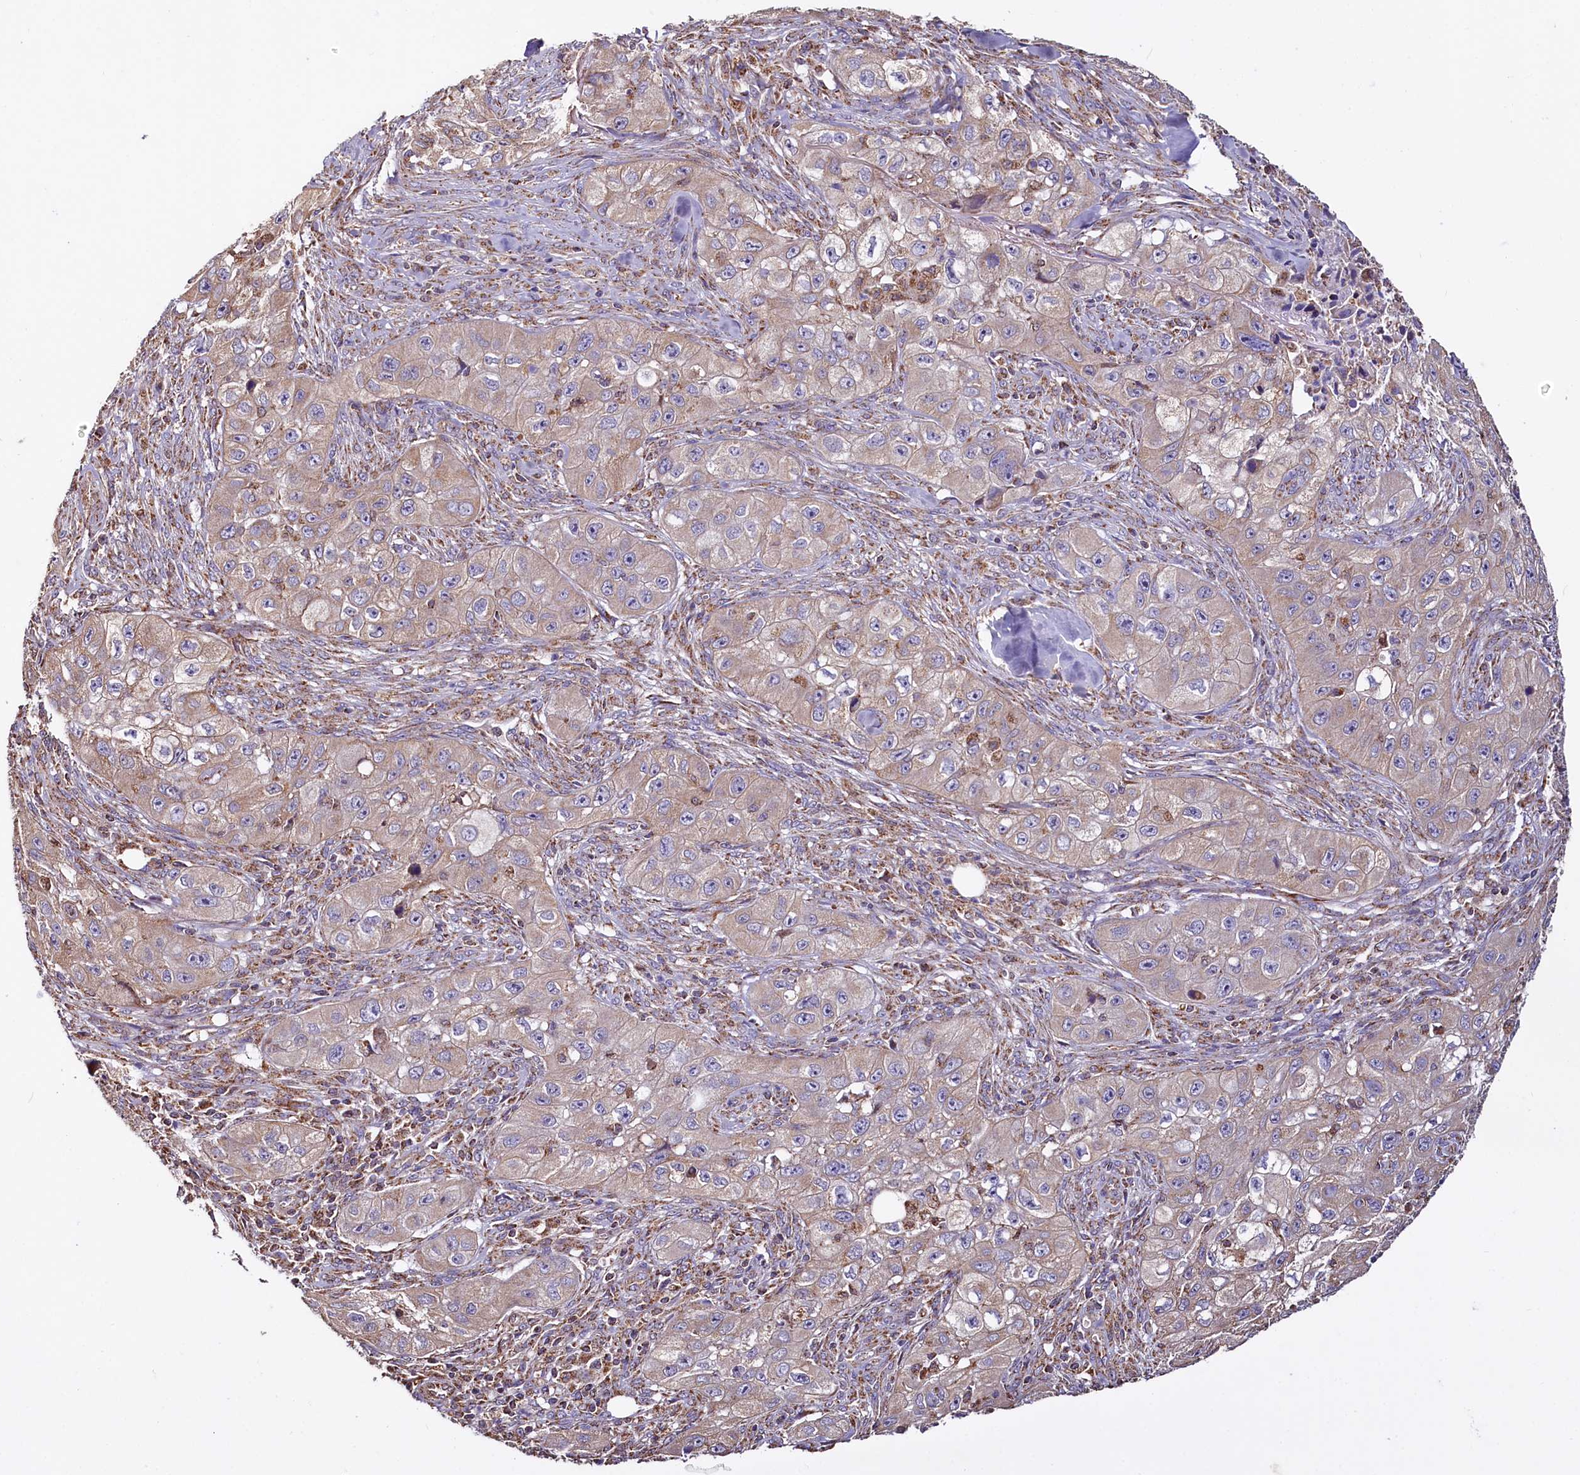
{"staining": {"intensity": "weak", "quantity": ">75%", "location": "cytoplasmic/membranous"}, "tissue": "skin cancer", "cell_type": "Tumor cells", "image_type": "cancer", "snomed": [{"axis": "morphology", "description": "Squamous cell carcinoma, NOS"}, {"axis": "topography", "description": "Skin"}, {"axis": "topography", "description": "Subcutis"}], "caption": "Immunohistochemistry (IHC) of skin squamous cell carcinoma displays low levels of weak cytoplasmic/membranous staining in about >75% of tumor cells. The staining was performed using DAB (3,3'-diaminobenzidine) to visualize the protein expression in brown, while the nuclei were stained in blue with hematoxylin (Magnification: 20x).", "gene": "NUDT15", "patient": {"sex": "male", "age": 73}}